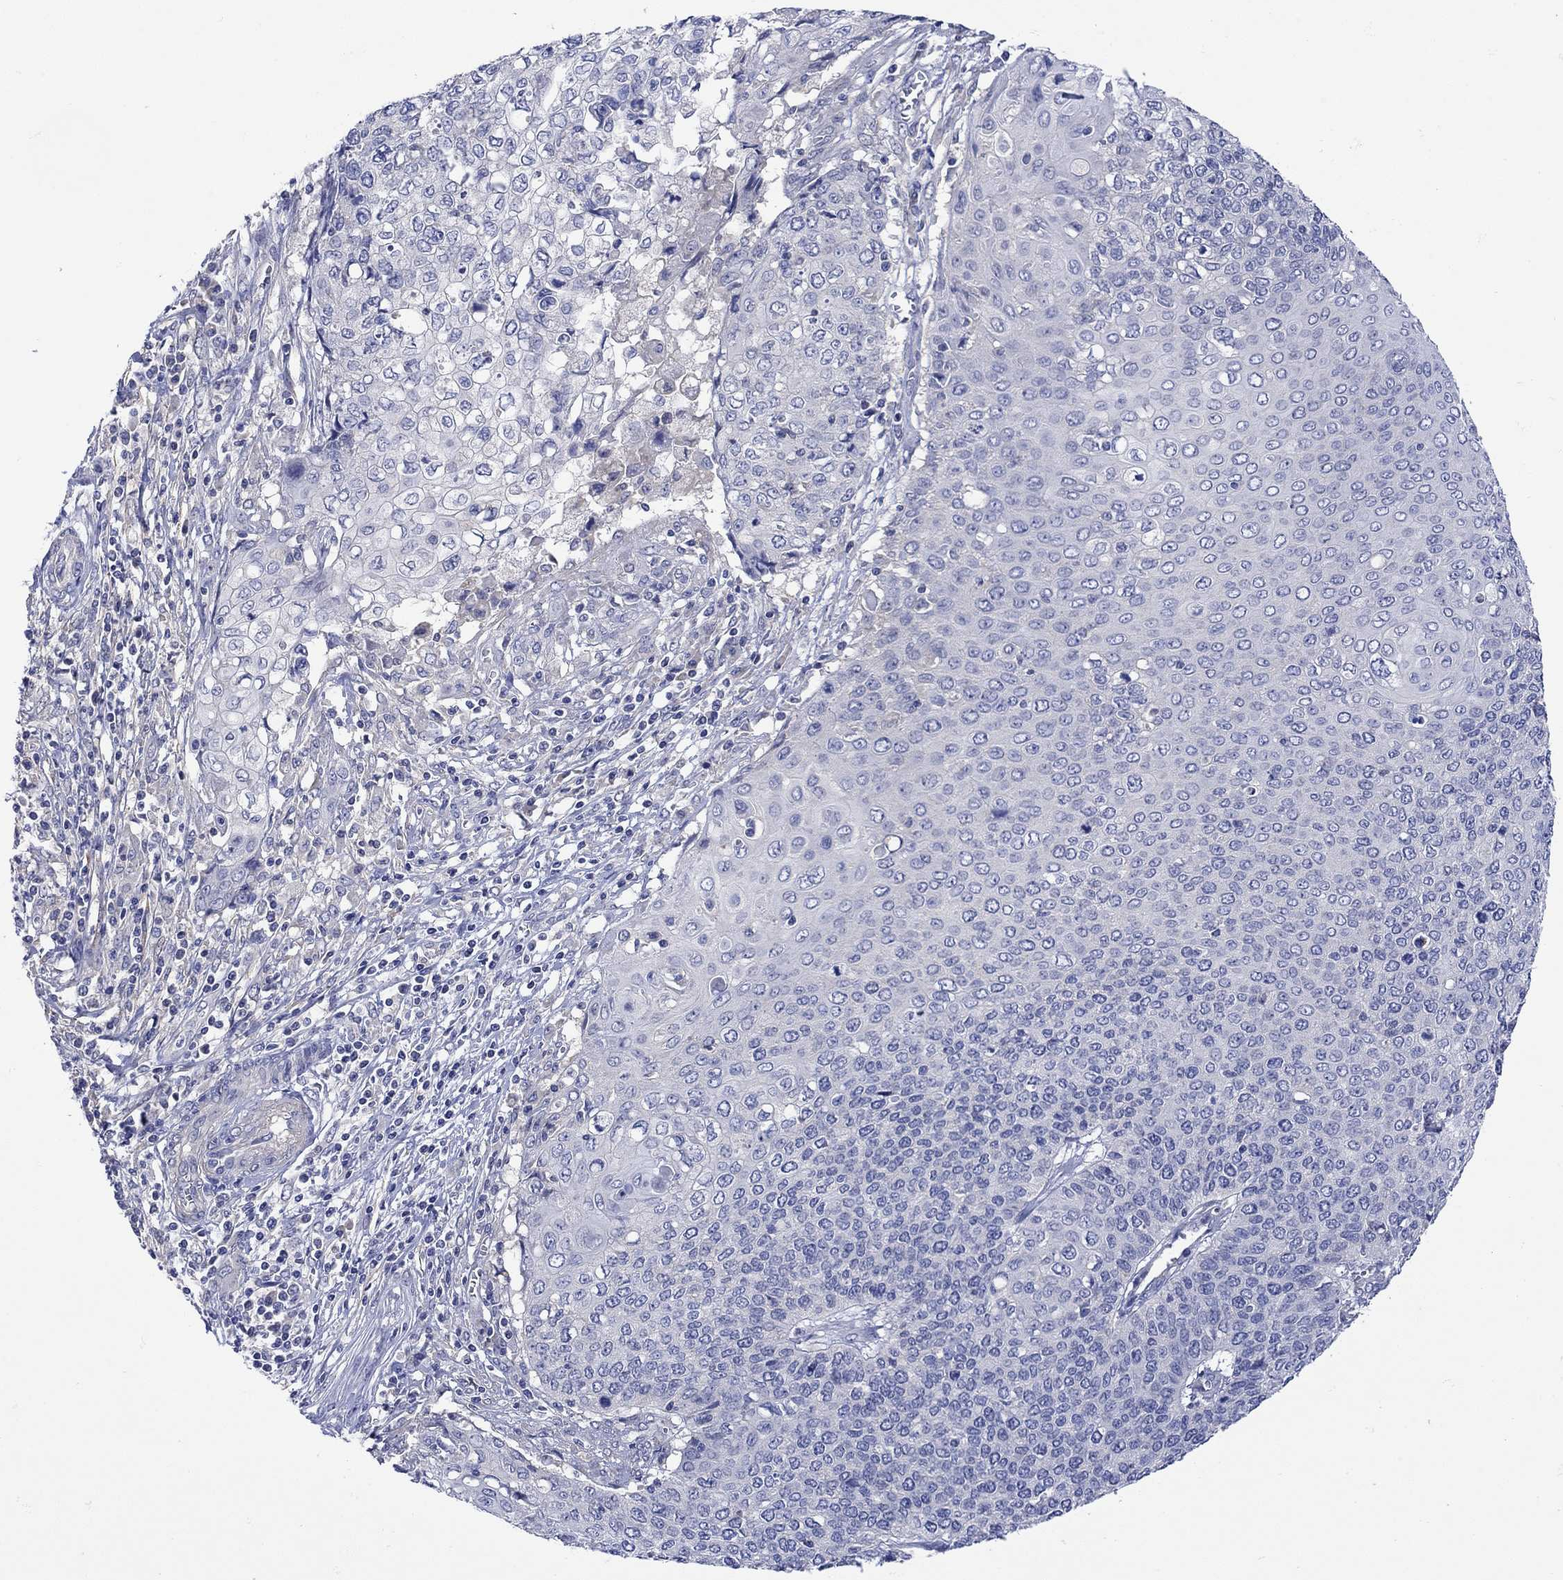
{"staining": {"intensity": "negative", "quantity": "none", "location": "none"}, "tissue": "cervical cancer", "cell_type": "Tumor cells", "image_type": "cancer", "snomed": [{"axis": "morphology", "description": "Squamous cell carcinoma, NOS"}, {"axis": "topography", "description": "Cervix"}], "caption": "Histopathology image shows no protein staining in tumor cells of cervical cancer tissue.", "gene": "MSI1", "patient": {"sex": "female", "age": 39}}